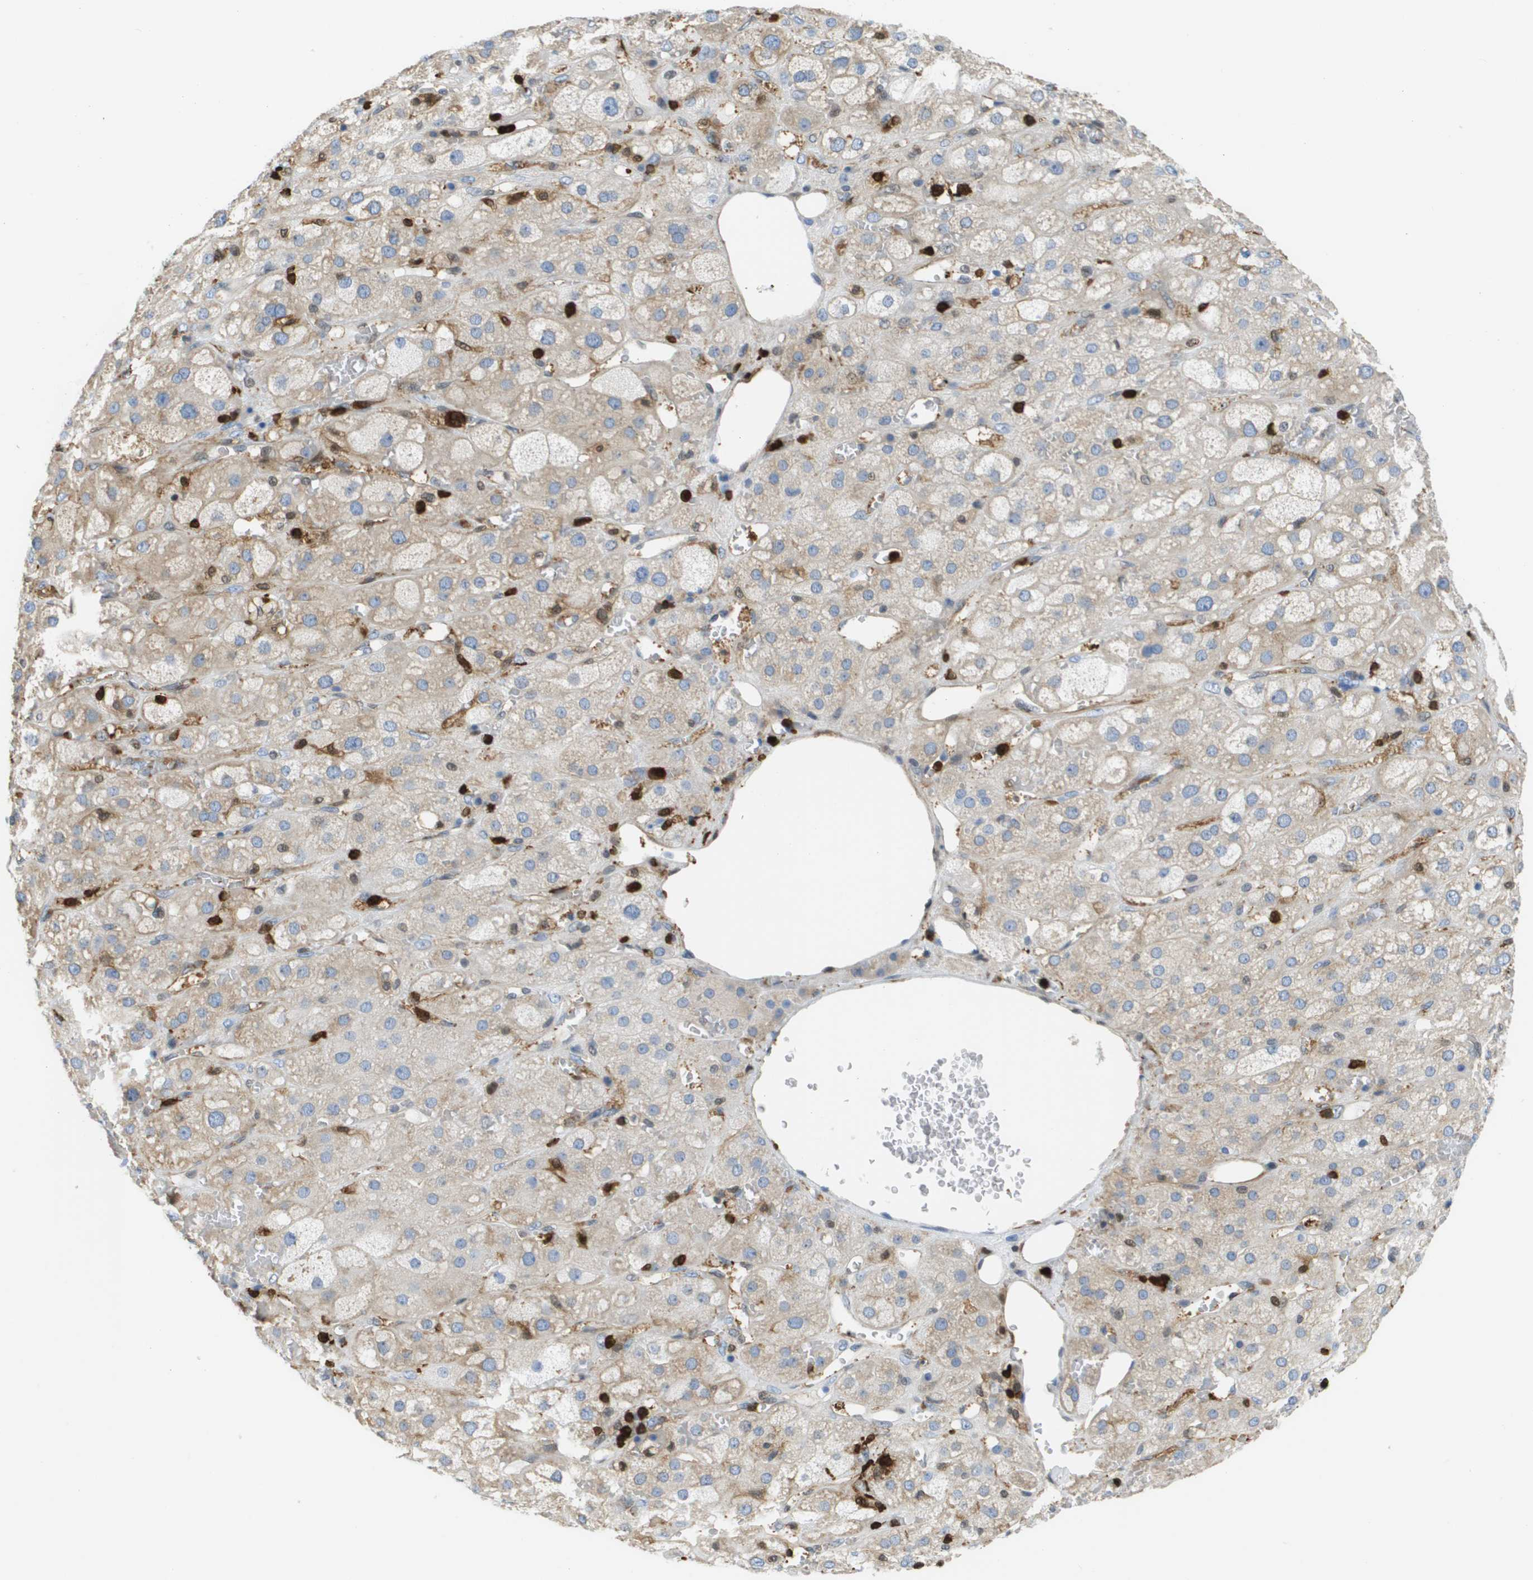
{"staining": {"intensity": "weak", "quantity": "<25%", "location": "cytoplasmic/membranous"}, "tissue": "adrenal gland", "cell_type": "Glandular cells", "image_type": "normal", "snomed": [{"axis": "morphology", "description": "Normal tissue, NOS"}, {"axis": "topography", "description": "Adrenal gland"}], "caption": "The immunohistochemistry (IHC) histopathology image has no significant staining in glandular cells of adrenal gland.", "gene": "DOCK5", "patient": {"sex": "female", "age": 47}}